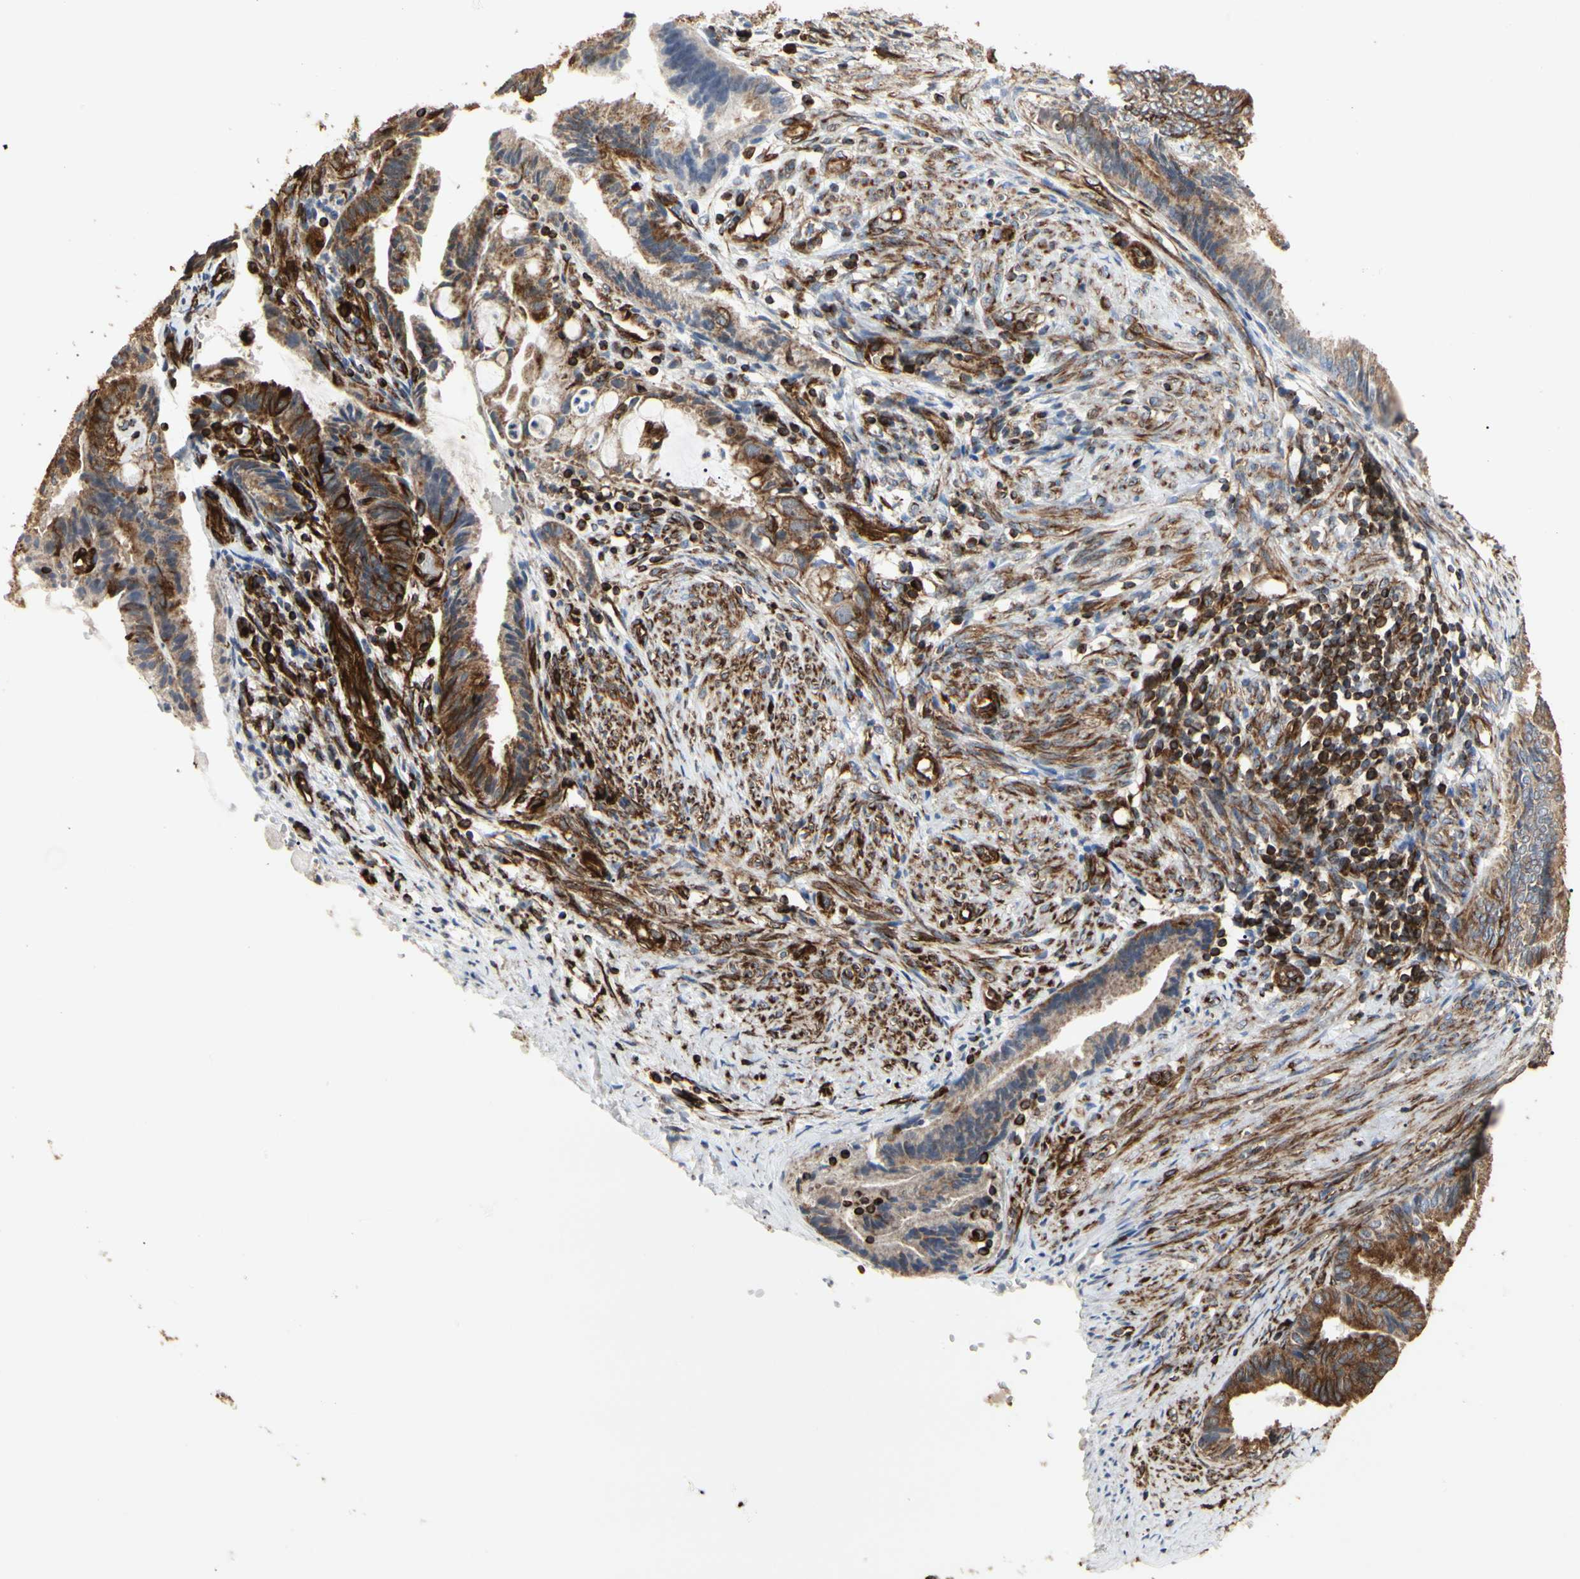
{"staining": {"intensity": "moderate", "quantity": "<25%", "location": "cytoplasmic/membranous"}, "tissue": "endometrial cancer", "cell_type": "Tumor cells", "image_type": "cancer", "snomed": [{"axis": "morphology", "description": "Adenocarcinoma, NOS"}, {"axis": "topography", "description": "Endometrium"}], "caption": "Moderate cytoplasmic/membranous expression for a protein is present in approximately <25% of tumor cells of adenocarcinoma (endometrial) using immunohistochemistry (IHC).", "gene": "TUBA1A", "patient": {"sex": "female", "age": 86}}